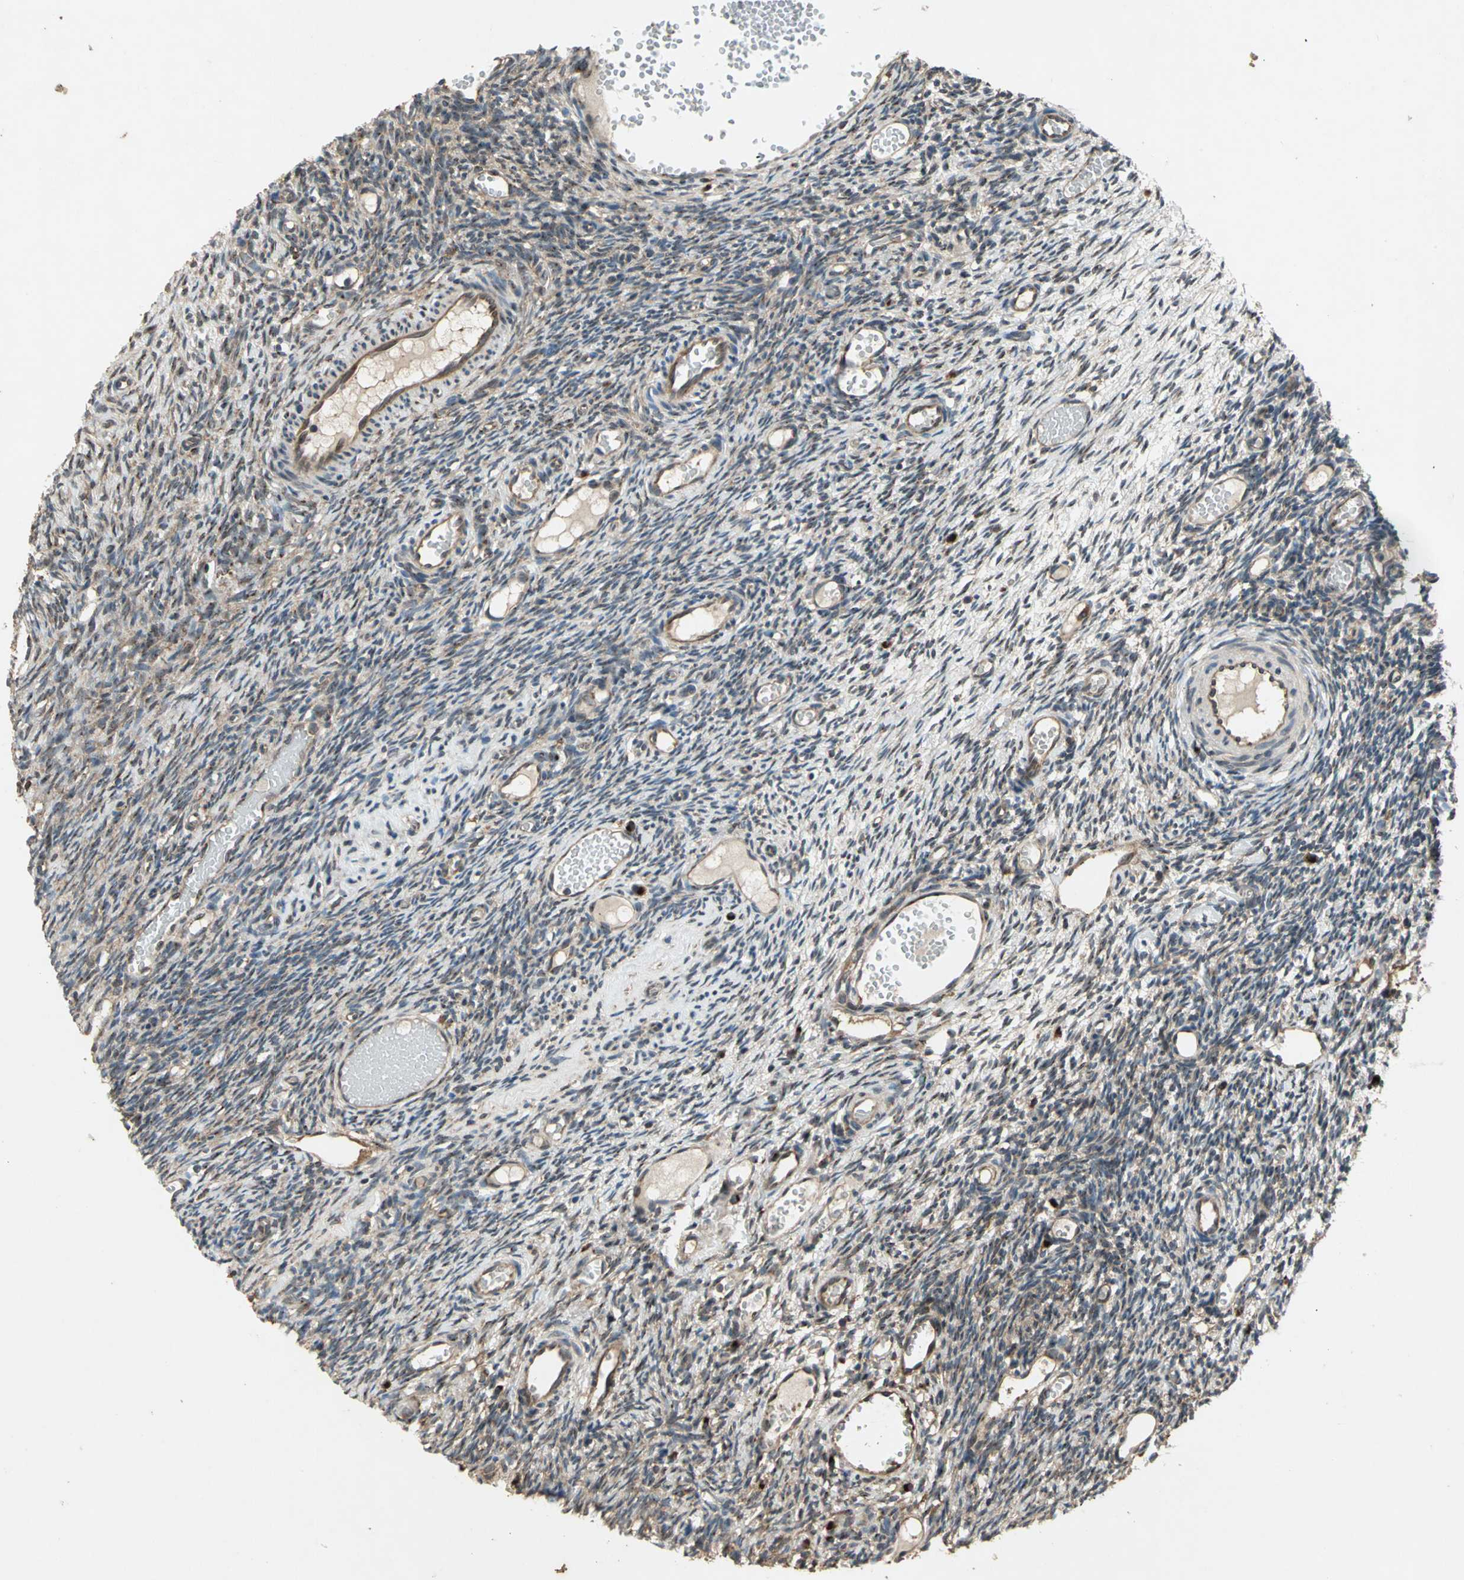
{"staining": {"intensity": "moderate", "quantity": "25%-75%", "location": "cytoplasmic/membranous"}, "tissue": "ovary", "cell_type": "Ovarian stroma cells", "image_type": "normal", "snomed": [{"axis": "morphology", "description": "Normal tissue, NOS"}, {"axis": "topography", "description": "Ovary"}], "caption": "Immunohistochemical staining of normal human ovary exhibits moderate cytoplasmic/membranous protein expression in approximately 25%-75% of ovarian stroma cells. (DAB (3,3'-diaminobenzidine) = brown stain, brightfield microscopy at high magnification).", "gene": "NFKBIE", "patient": {"sex": "female", "age": 35}}